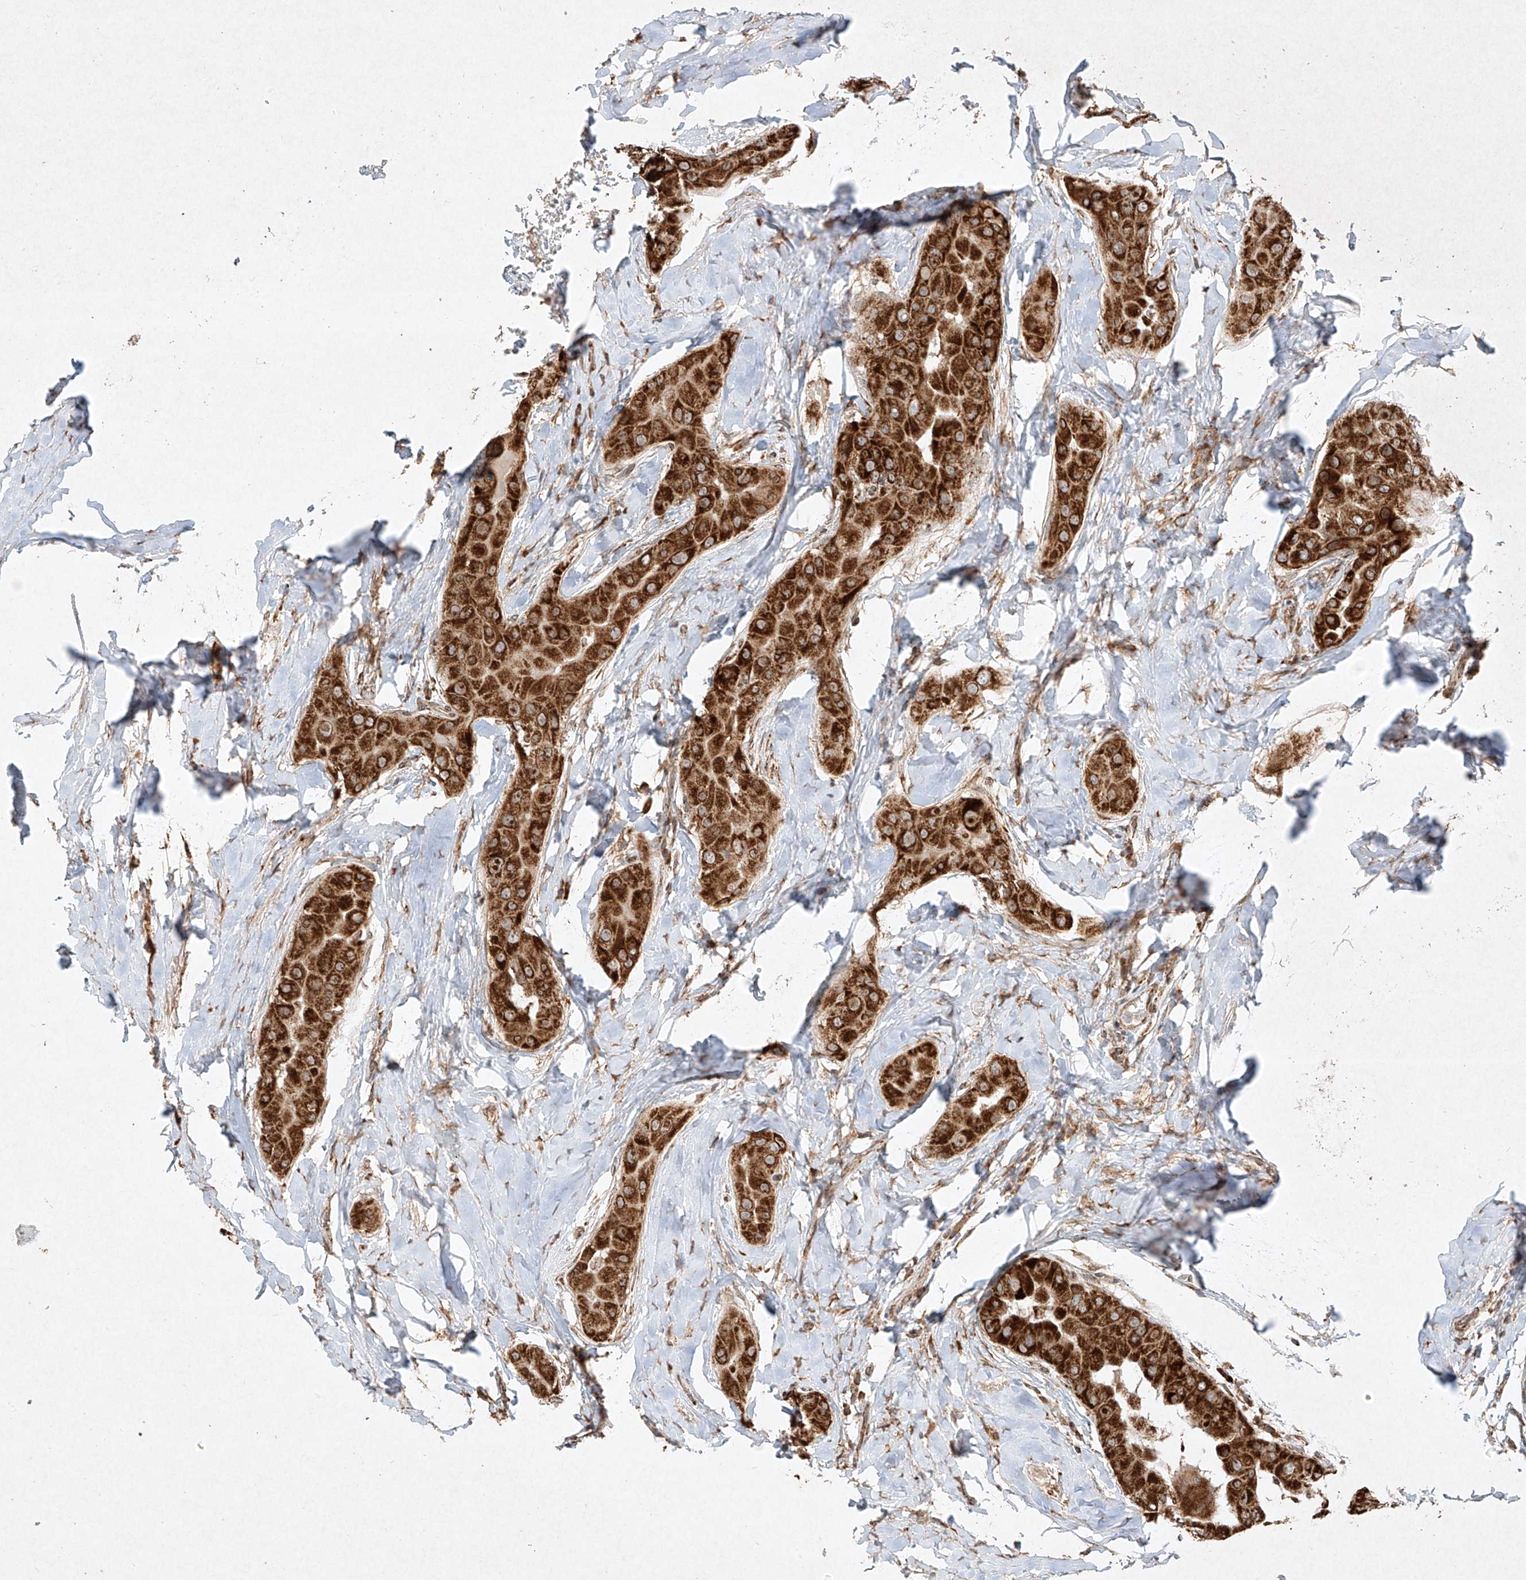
{"staining": {"intensity": "strong", "quantity": ">75%", "location": "cytoplasmic/membranous"}, "tissue": "thyroid cancer", "cell_type": "Tumor cells", "image_type": "cancer", "snomed": [{"axis": "morphology", "description": "Papillary adenocarcinoma, NOS"}, {"axis": "topography", "description": "Thyroid gland"}], "caption": "Human thyroid cancer stained with a brown dye displays strong cytoplasmic/membranous positive staining in about >75% of tumor cells.", "gene": "SEMA3B", "patient": {"sex": "male", "age": 33}}